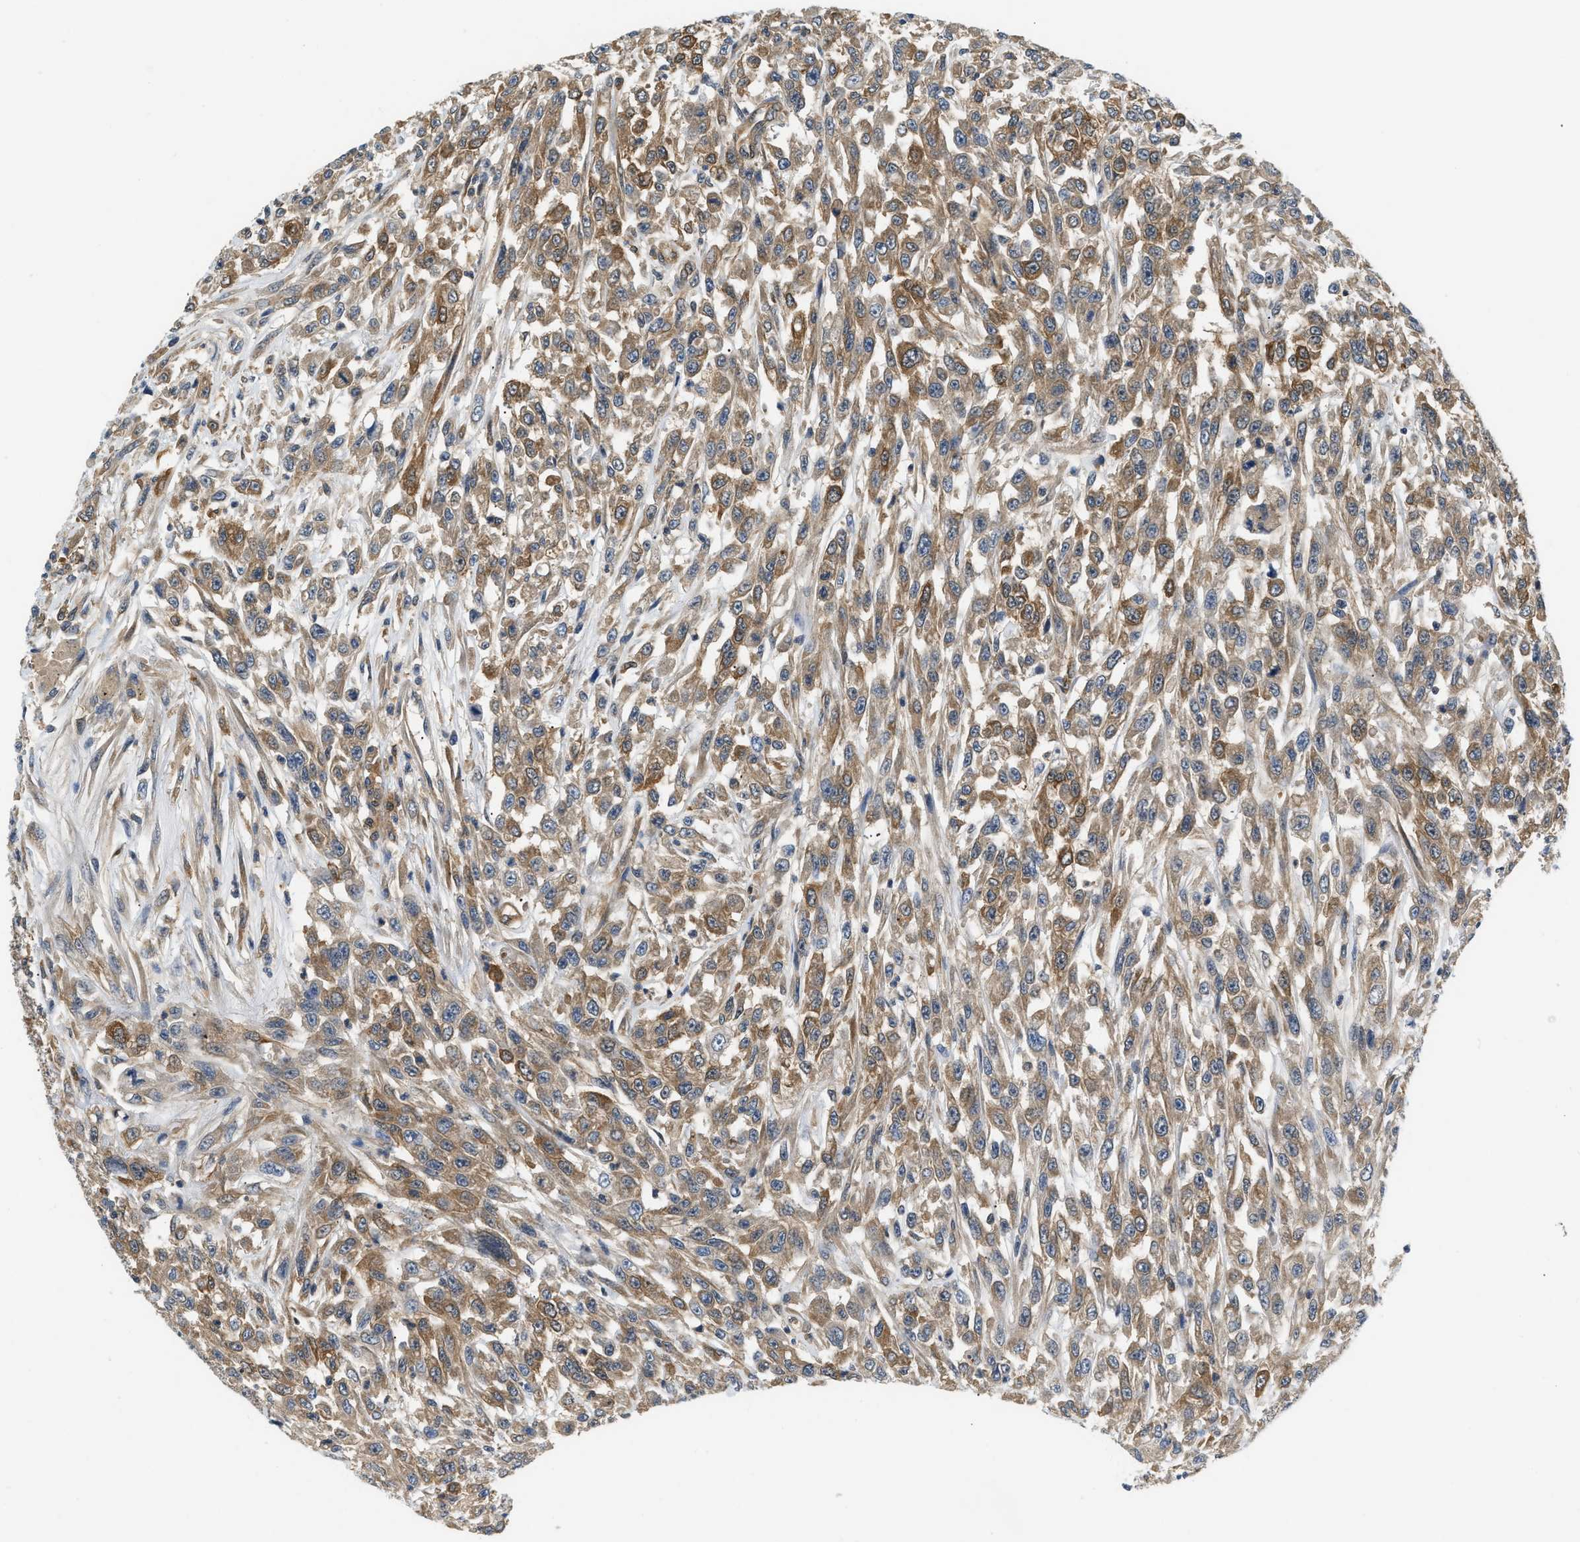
{"staining": {"intensity": "moderate", "quantity": ">75%", "location": "cytoplasmic/membranous"}, "tissue": "urothelial cancer", "cell_type": "Tumor cells", "image_type": "cancer", "snomed": [{"axis": "morphology", "description": "Urothelial carcinoma, High grade"}, {"axis": "topography", "description": "Urinary bladder"}], "caption": "The histopathology image shows immunohistochemical staining of high-grade urothelial carcinoma. There is moderate cytoplasmic/membranous positivity is appreciated in approximately >75% of tumor cells.", "gene": "EIF4EBP2", "patient": {"sex": "male", "age": 46}}